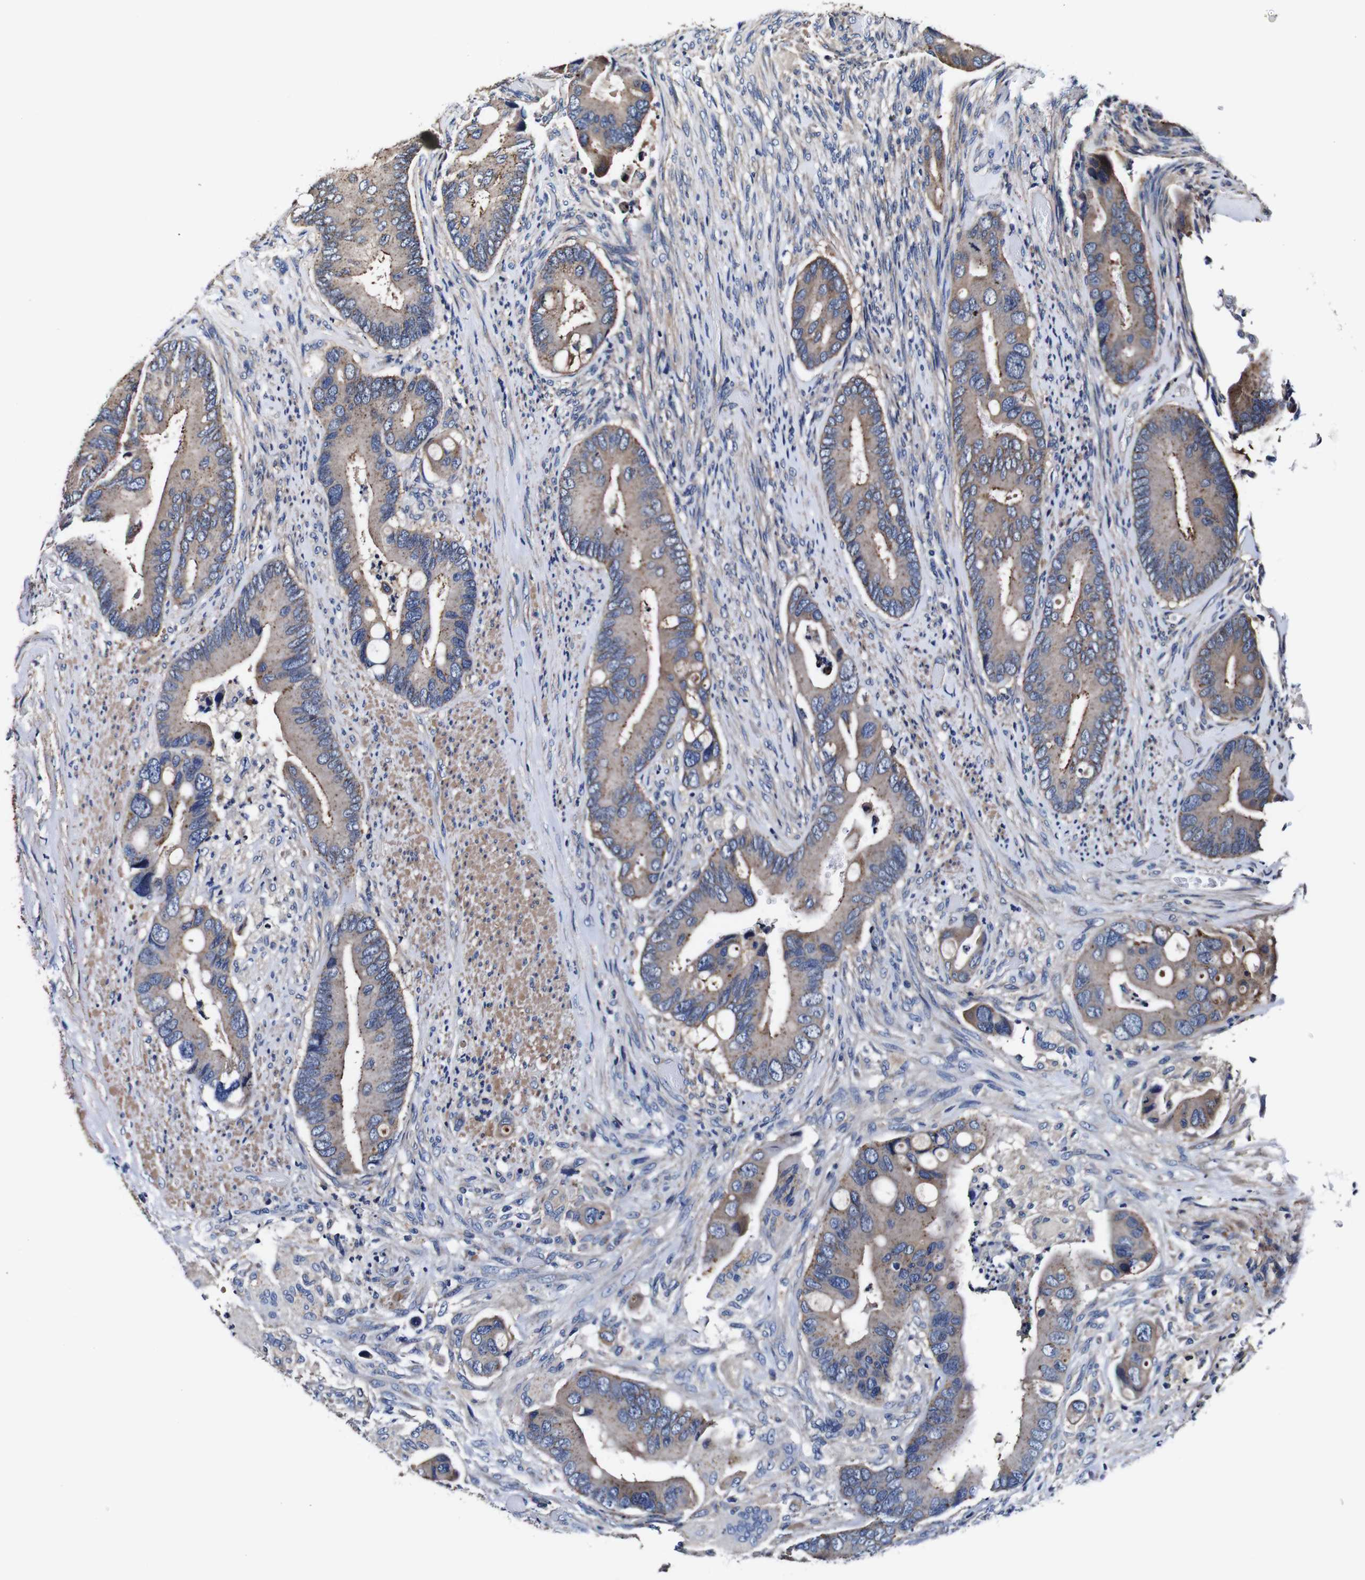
{"staining": {"intensity": "weak", "quantity": ">75%", "location": "cytoplasmic/membranous"}, "tissue": "colorectal cancer", "cell_type": "Tumor cells", "image_type": "cancer", "snomed": [{"axis": "morphology", "description": "Adenocarcinoma, NOS"}, {"axis": "topography", "description": "Rectum"}], "caption": "A high-resolution image shows immunohistochemistry (IHC) staining of colorectal cancer, which displays weak cytoplasmic/membranous staining in approximately >75% of tumor cells.", "gene": "PDCD6IP", "patient": {"sex": "female", "age": 57}}